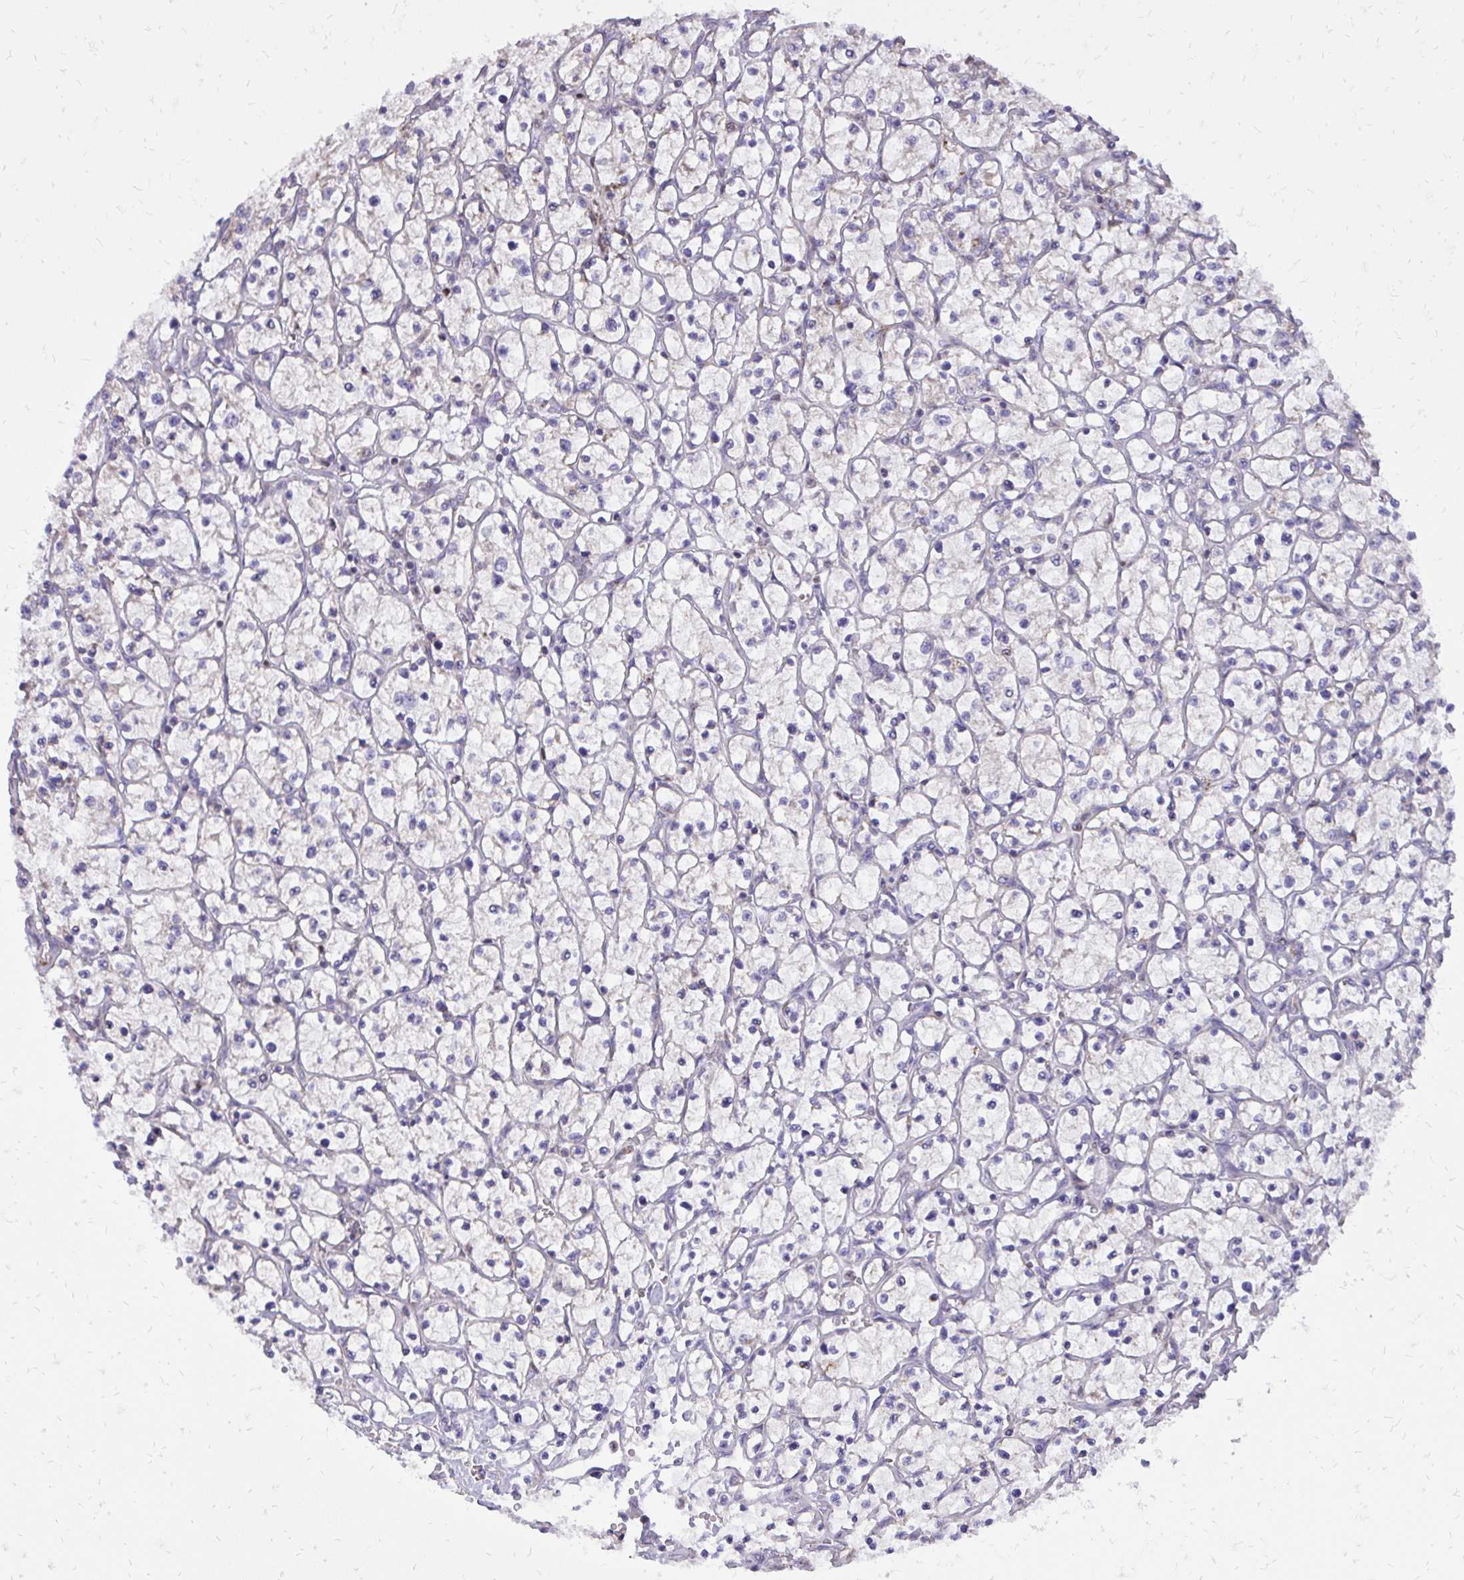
{"staining": {"intensity": "negative", "quantity": "none", "location": "none"}, "tissue": "renal cancer", "cell_type": "Tumor cells", "image_type": "cancer", "snomed": [{"axis": "morphology", "description": "Adenocarcinoma, NOS"}, {"axis": "topography", "description": "Kidney"}], "caption": "DAB immunohistochemical staining of human renal cancer (adenocarcinoma) reveals no significant expression in tumor cells.", "gene": "ABCC3", "patient": {"sex": "female", "age": 64}}